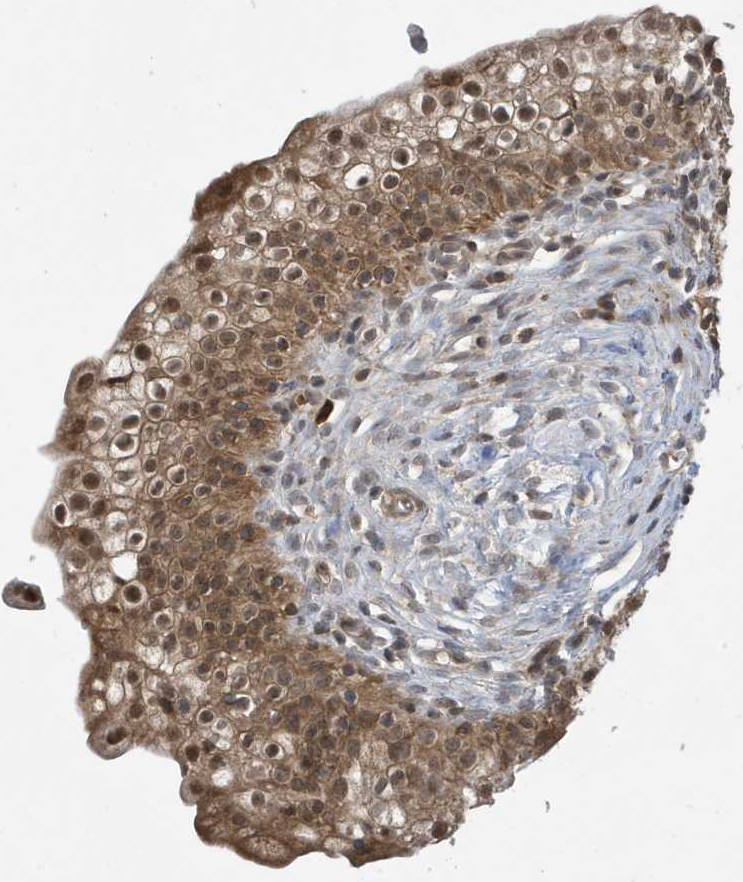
{"staining": {"intensity": "moderate", "quantity": ">75%", "location": "cytoplasmic/membranous,nuclear"}, "tissue": "urinary bladder", "cell_type": "Urothelial cells", "image_type": "normal", "snomed": [{"axis": "morphology", "description": "Normal tissue, NOS"}, {"axis": "topography", "description": "Urinary bladder"}], "caption": "DAB immunohistochemical staining of benign urinary bladder displays moderate cytoplasmic/membranous,nuclear protein staining in about >75% of urothelial cells.", "gene": "UBQLN1", "patient": {"sex": "male", "age": 55}}